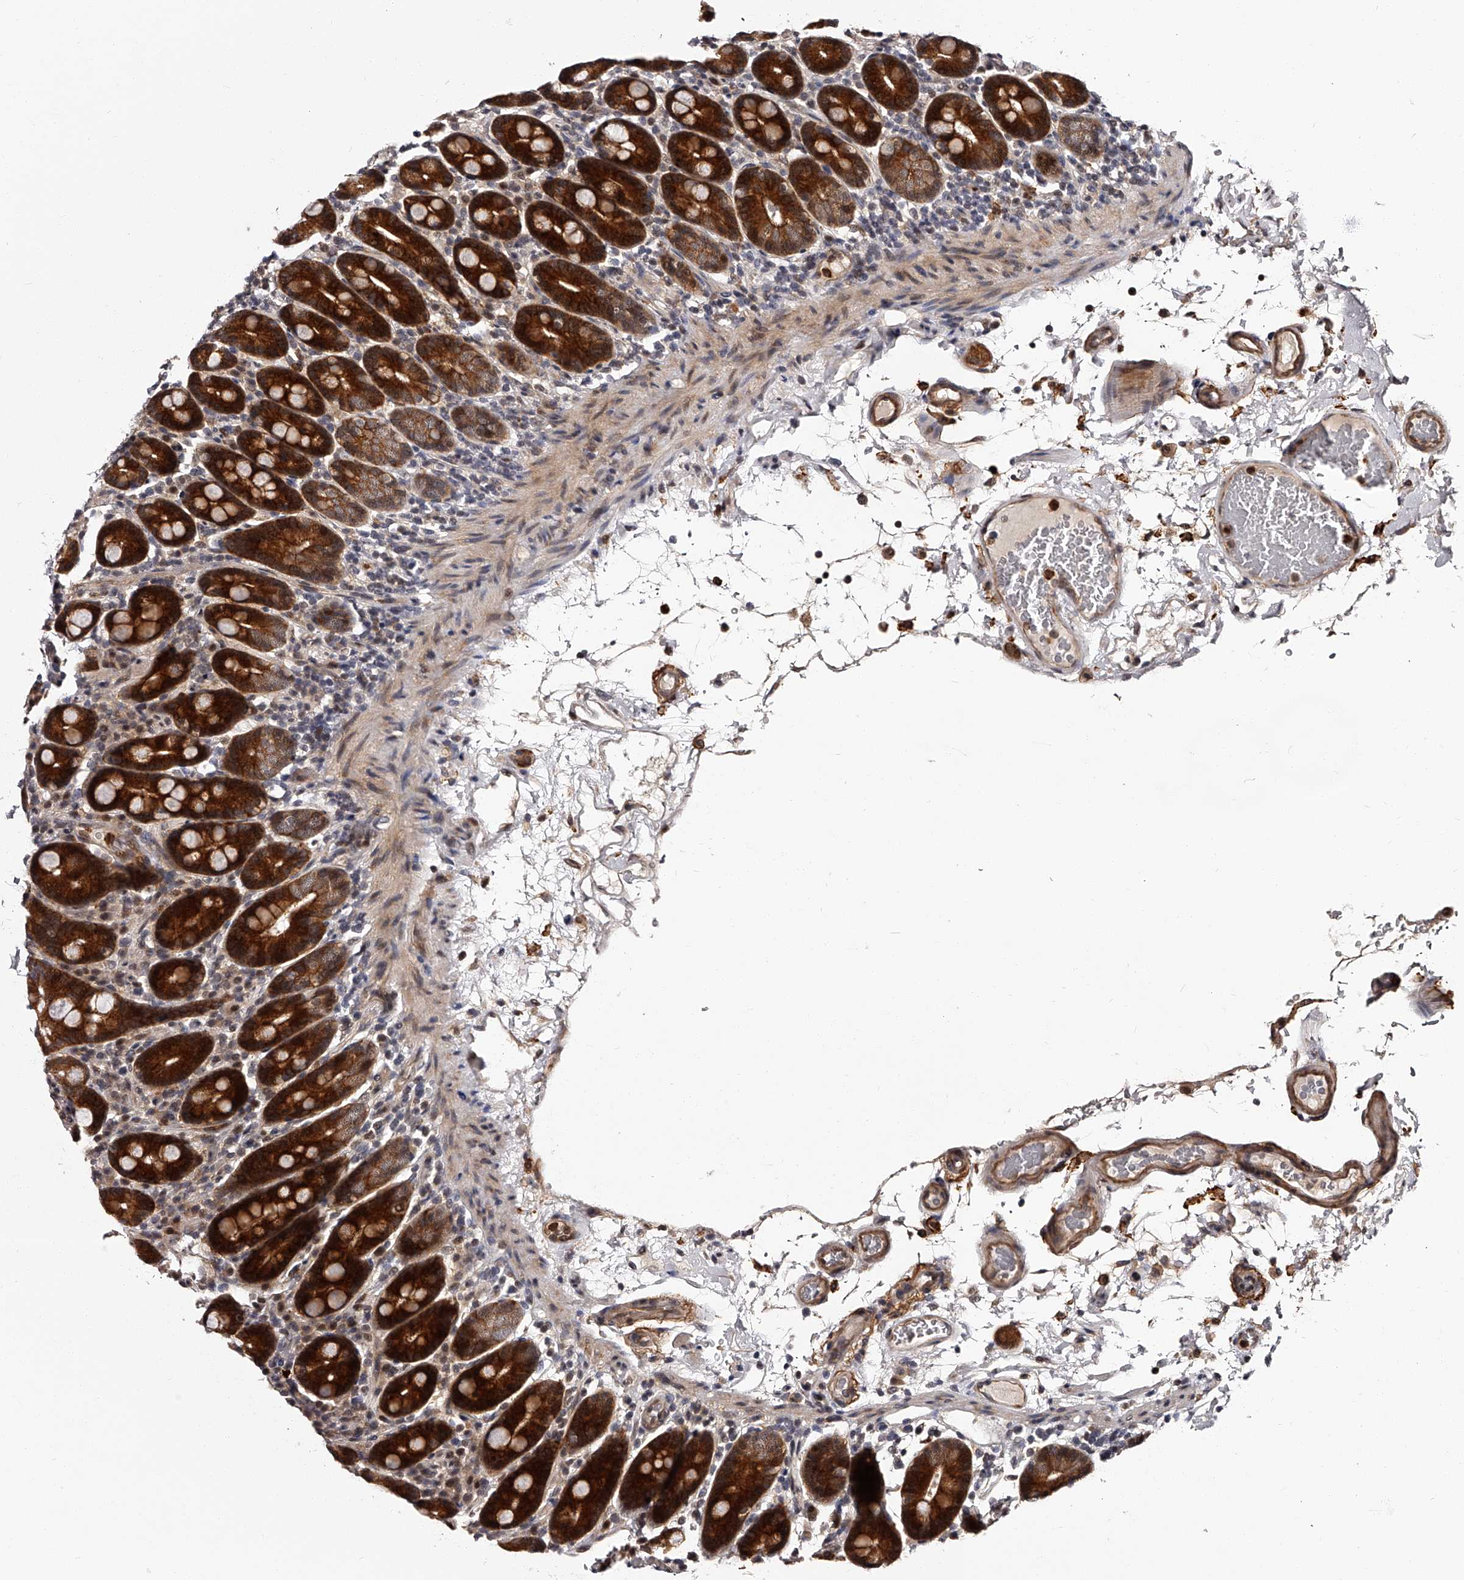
{"staining": {"intensity": "strong", "quantity": ">75%", "location": "cytoplasmic/membranous"}, "tissue": "duodenum", "cell_type": "Glandular cells", "image_type": "normal", "snomed": [{"axis": "morphology", "description": "Normal tissue, NOS"}, {"axis": "topography", "description": "Small intestine, NOS"}], "caption": "Immunohistochemistry staining of benign duodenum, which demonstrates high levels of strong cytoplasmic/membranous positivity in about >75% of glandular cells indicating strong cytoplasmic/membranous protein staining. The staining was performed using DAB (brown) for protein detection and nuclei were counterstained in hematoxylin (blue).", "gene": "RSC1A1", "patient": {"sex": "female", "age": 71}}